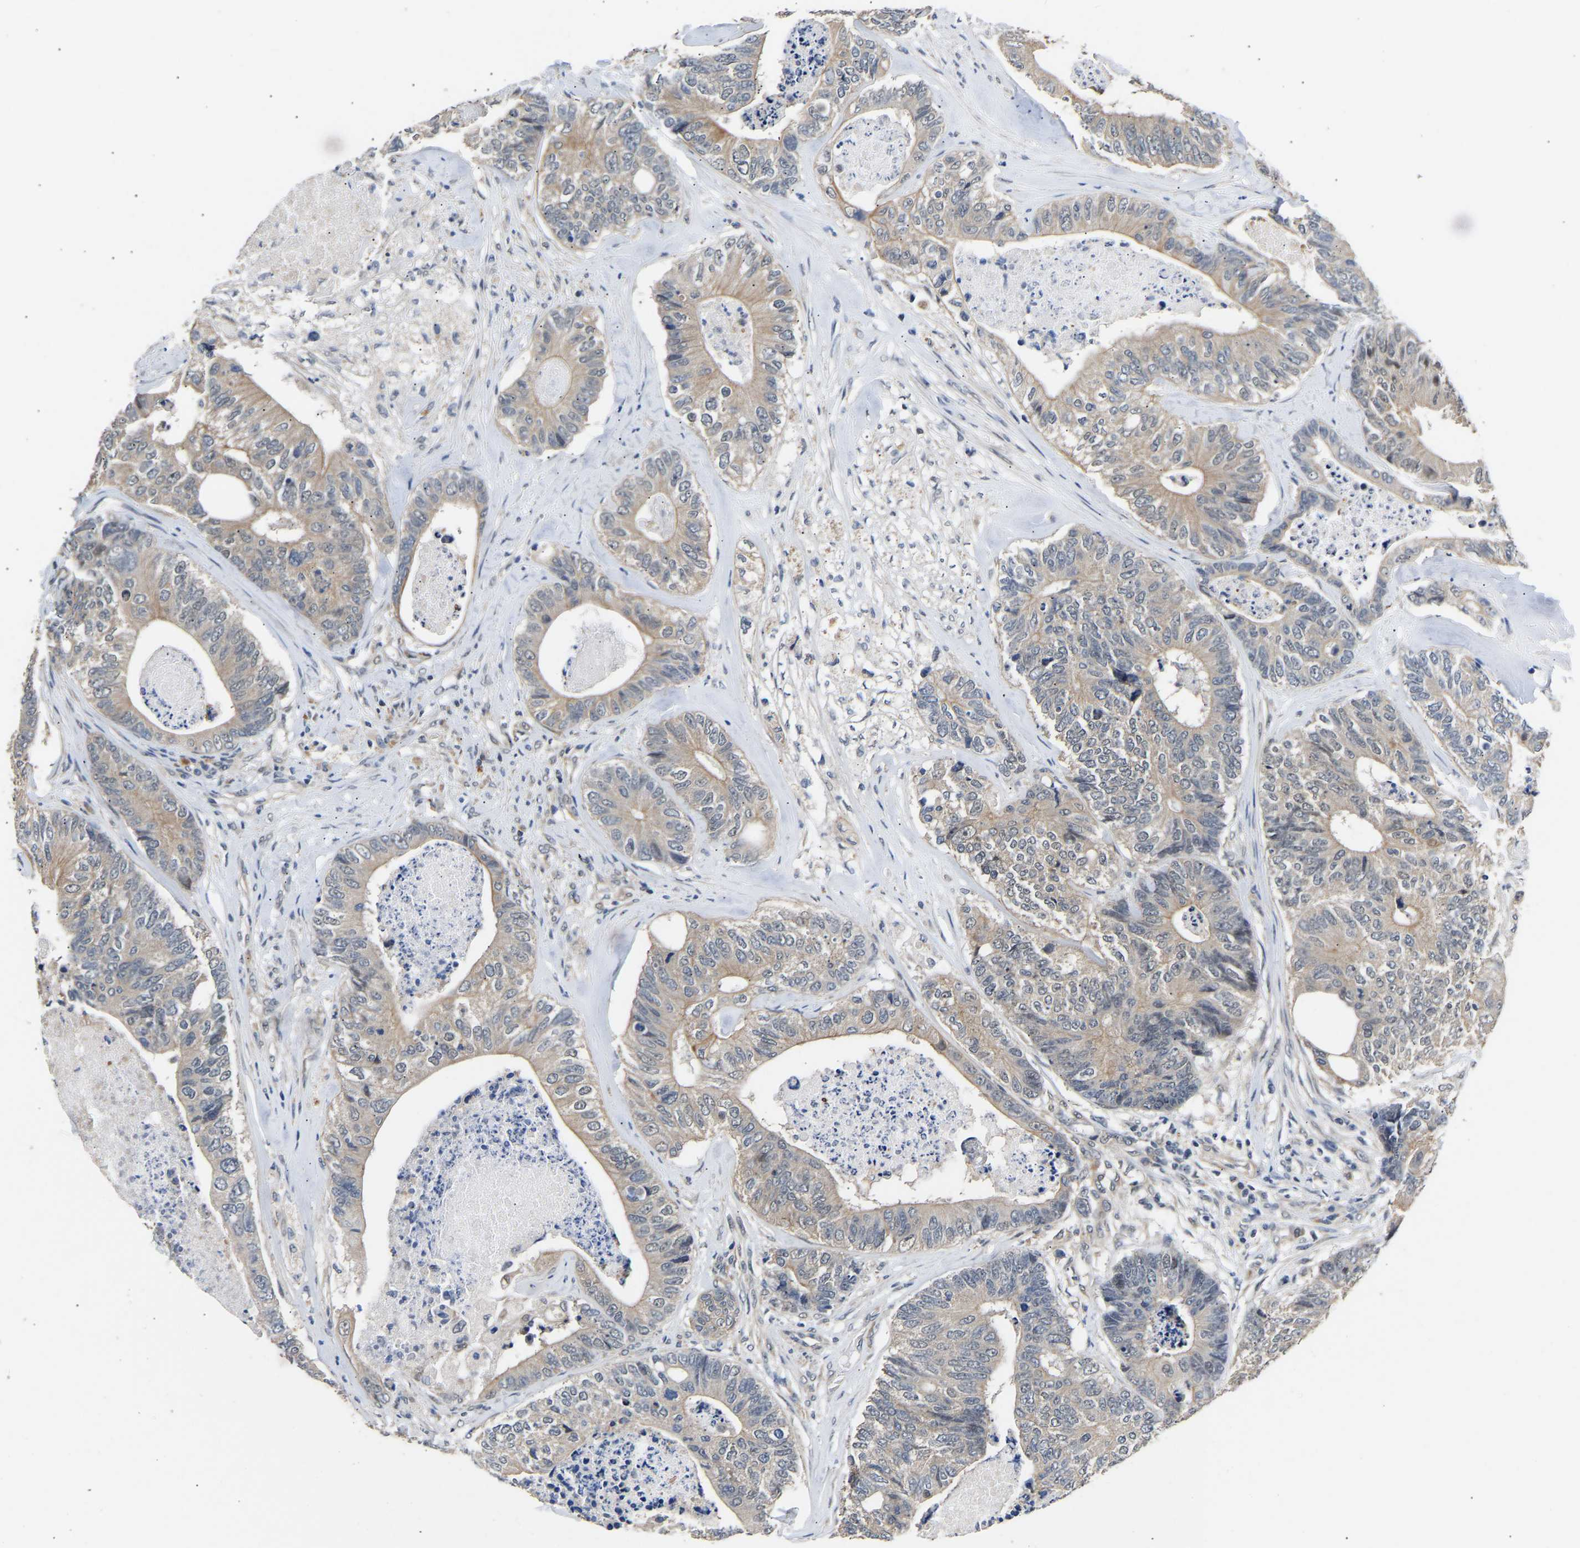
{"staining": {"intensity": "weak", "quantity": "25%-75%", "location": "cytoplasmic/membranous"}, "tissue": "colorectal cancer", "cell_type": "Tumor cells", "image_type": "cancer", "snomed": [{"axis": "morphology", "description": "Adenocarcinoma, NOS"}, {"axis": "topography", "description": "Colon"}], "caption": "Immunohistochemistry of colorectal cancer (adenocarcinoma) exhibits low levels of weak cytoplasmic/membranous positivity in about 25%-75% of tumor cells.", "gene": "METTL16", "patient": {"sex": "female", "age": 67}}